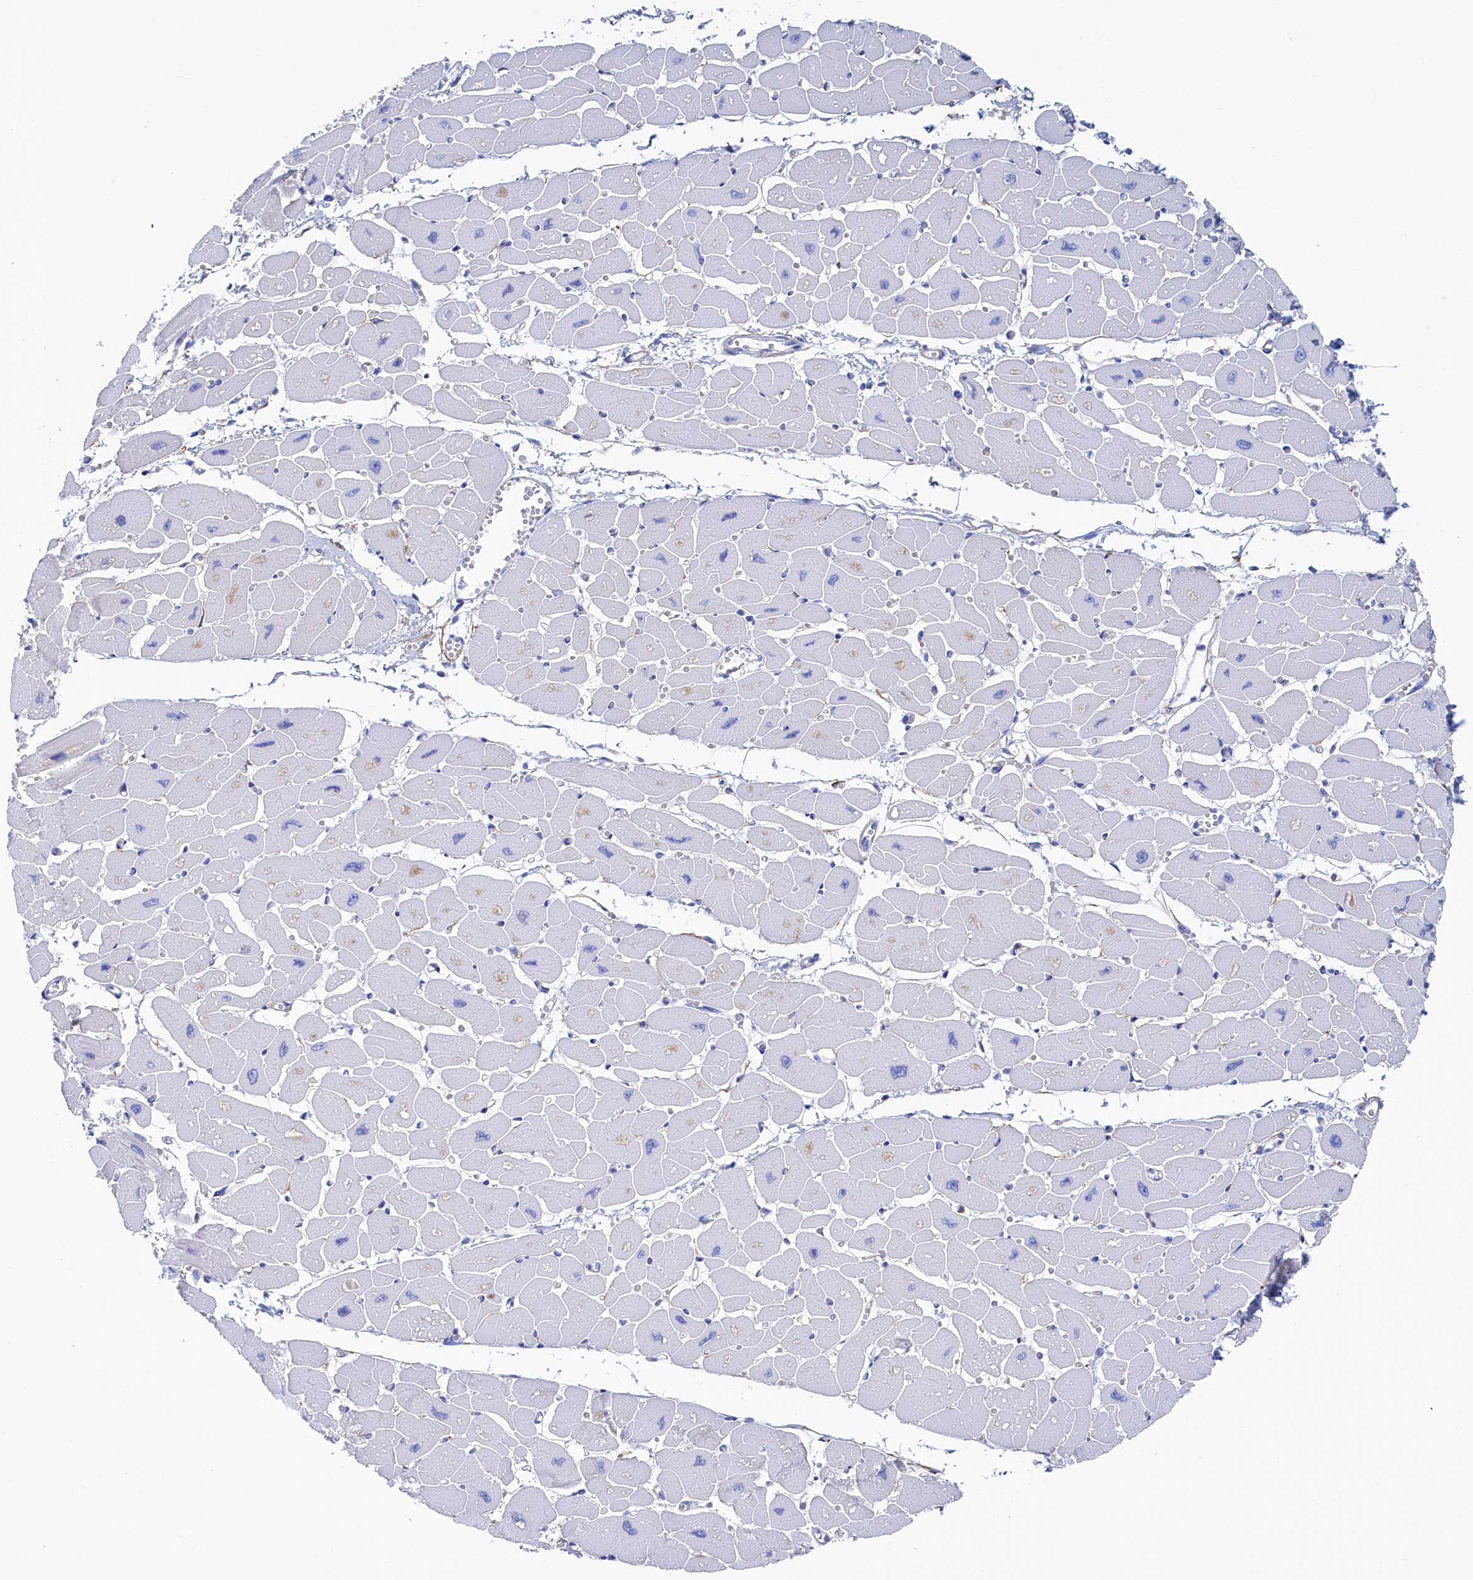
{"staining": {"intensity": "negative", "quantity": "none", "location": "none"}, "tissue": "heart muscle", "cell_type": "Cardiomyocytes", "image_type": "normal", "snomed": [{"axis": "morphology", "description": "Normal tissue, NOS"}, {"axis": "topography", "description": "Heart"}], "caption": "This is an immunohistochemistry image of normal human heart muscle. There is no positivity in cardiomyocytes.", "gene": "TMOD2", "patient": {"sex": "female", "age": 54}}